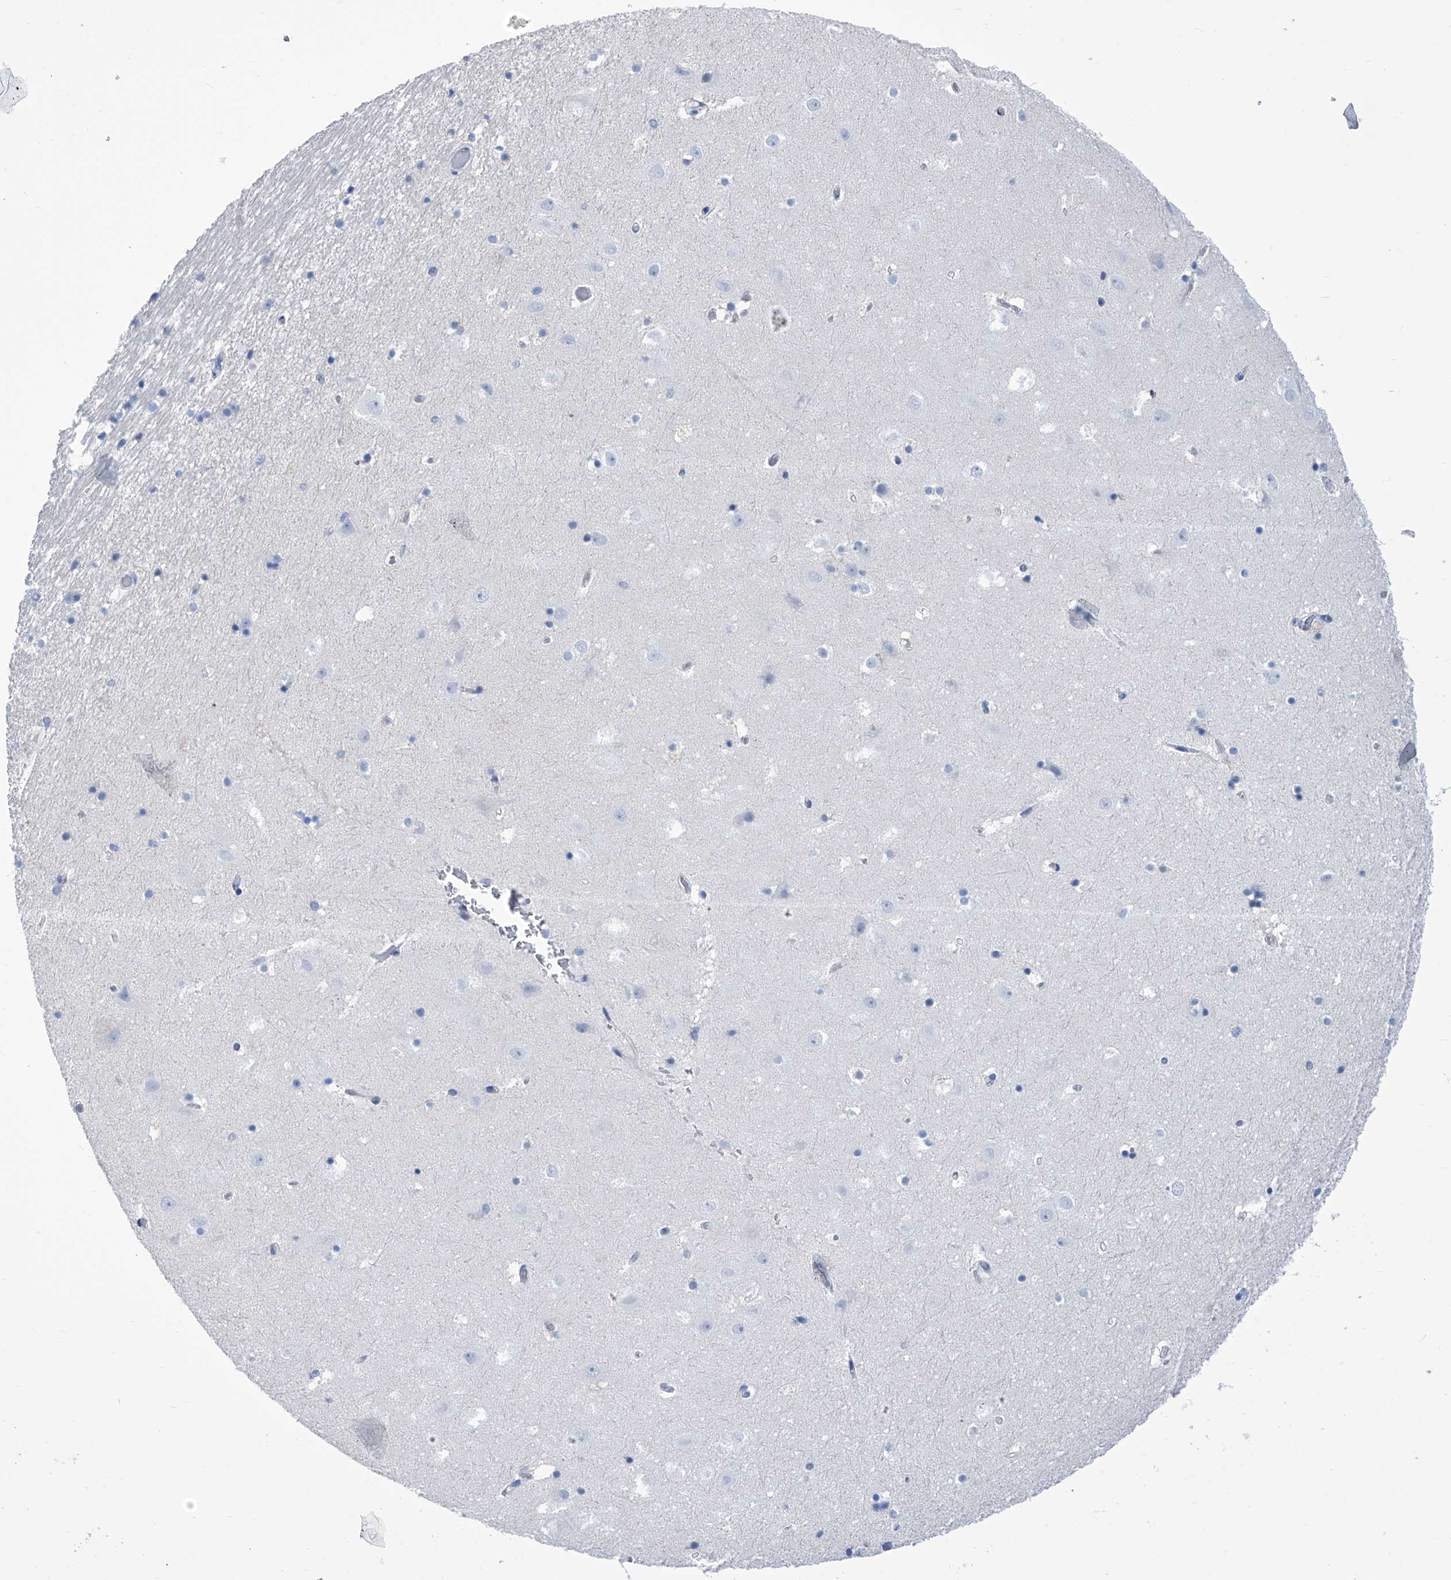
{"staining": {"intensity": "negative", "quantity": "none", "location": "none"}, "tissue": "hippocampus", "cell_type": "Glial cells", "image_type": "normal", "snomed": [{"axis": "morphology", "description": "Normal tissue, NOS"}, {"axis": "topography", "description": "Hippocampus"}], "caption": "Immunohistochemical staining of normal human hippocampus displays no significant expression in glial cells.", "gene": "IMPA2", "patient": {"sex": "female", "age": 52}}